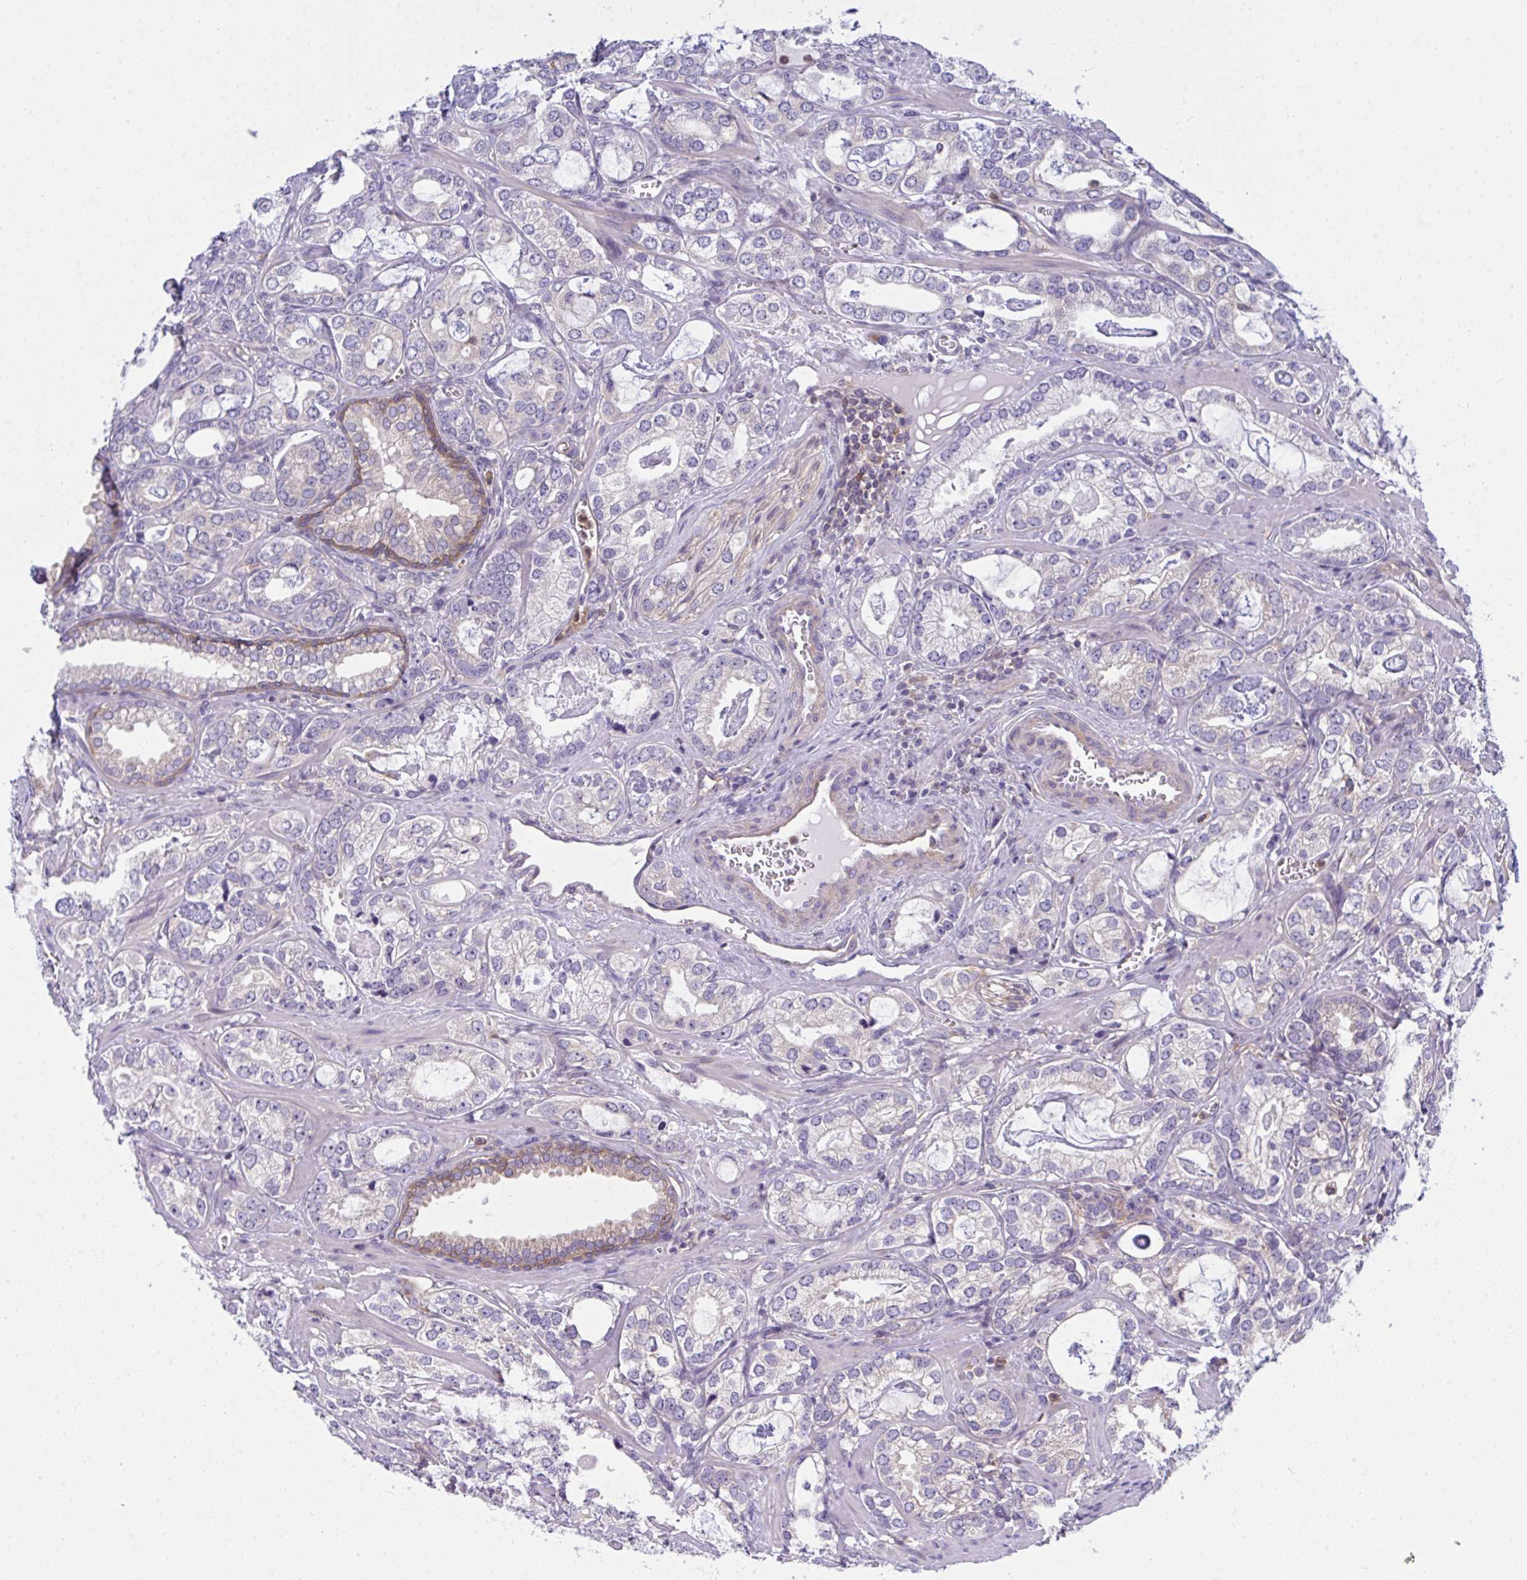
{"staining": {"intensity": "weak", "quantity": "<25%", "location": "cytoplasmic/membranous"}, "tissue": "prostate cancer", "cell_type": "Tumor cells", "image_type": "cancer", "snomed": [{"axis": "morphology", "description": "Adenocarcinoma, Medium grade"}, {"axis": "topography", "description": "Prostate"}], "caption": "IHC of human prostate cancer reveals no expression in tumor cells. Nuclei are stained in blue.", "gene": "SLC30A6", "patient": {"sex": "male", "age": 57}}